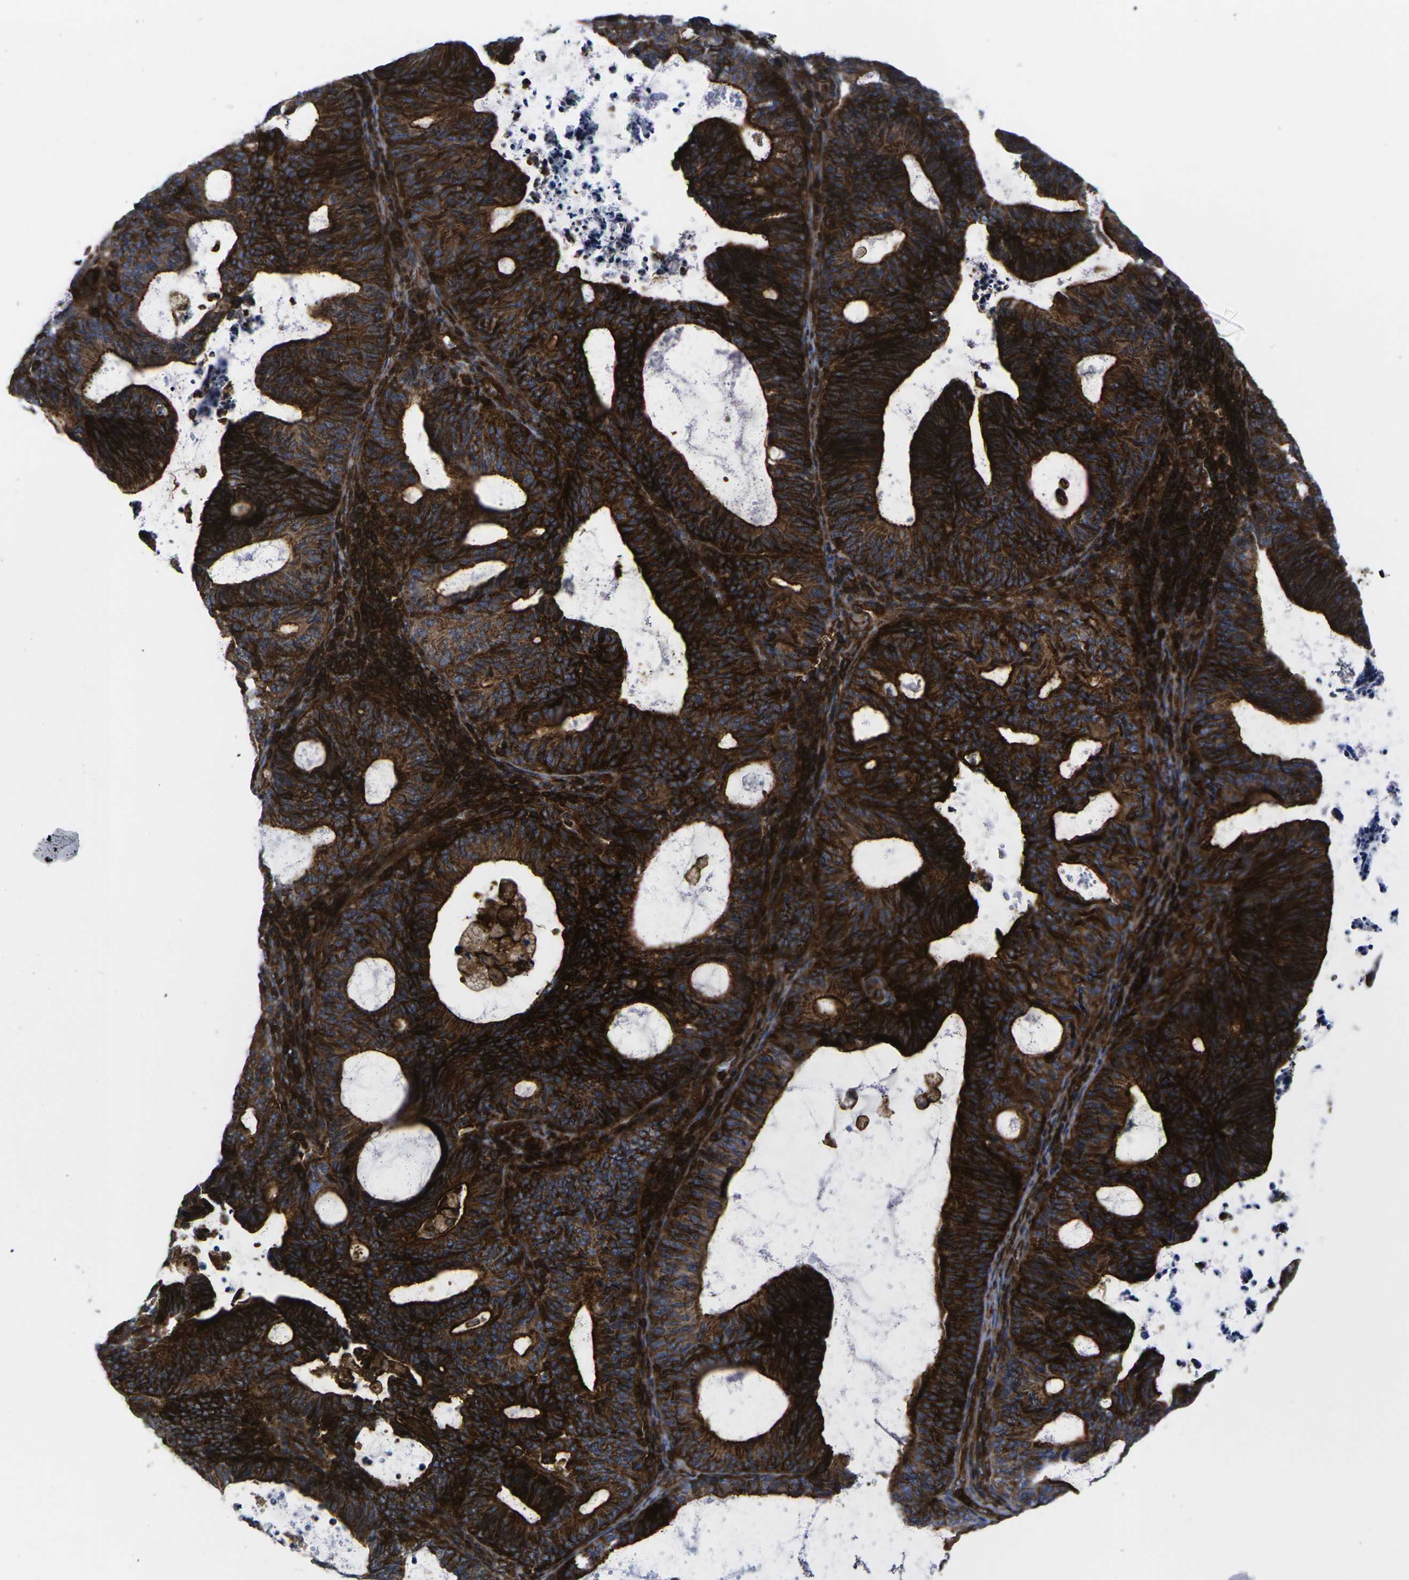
{"staining": {"intensity": "strong", "quantity": ">75%", "location": "cytoplasmic/membranous"}, "tissue": "endometrial cancer", "cell_type": "Tumor cells", "image_type": "cancer", "snomed": [{"axis": "morphology", "description": "Adenocarcinoma, NOS"}, {"axis": "topography", "description": "Uterus"}], "caption": "Endometrial cancer stained with immunohistochemistry (IHC) displays strong cytoplasmic/membranous staining in approximately >75% of tumor cells.", "gene": "IQGAP1", "patient": {"sex": "female", "age": 83}}